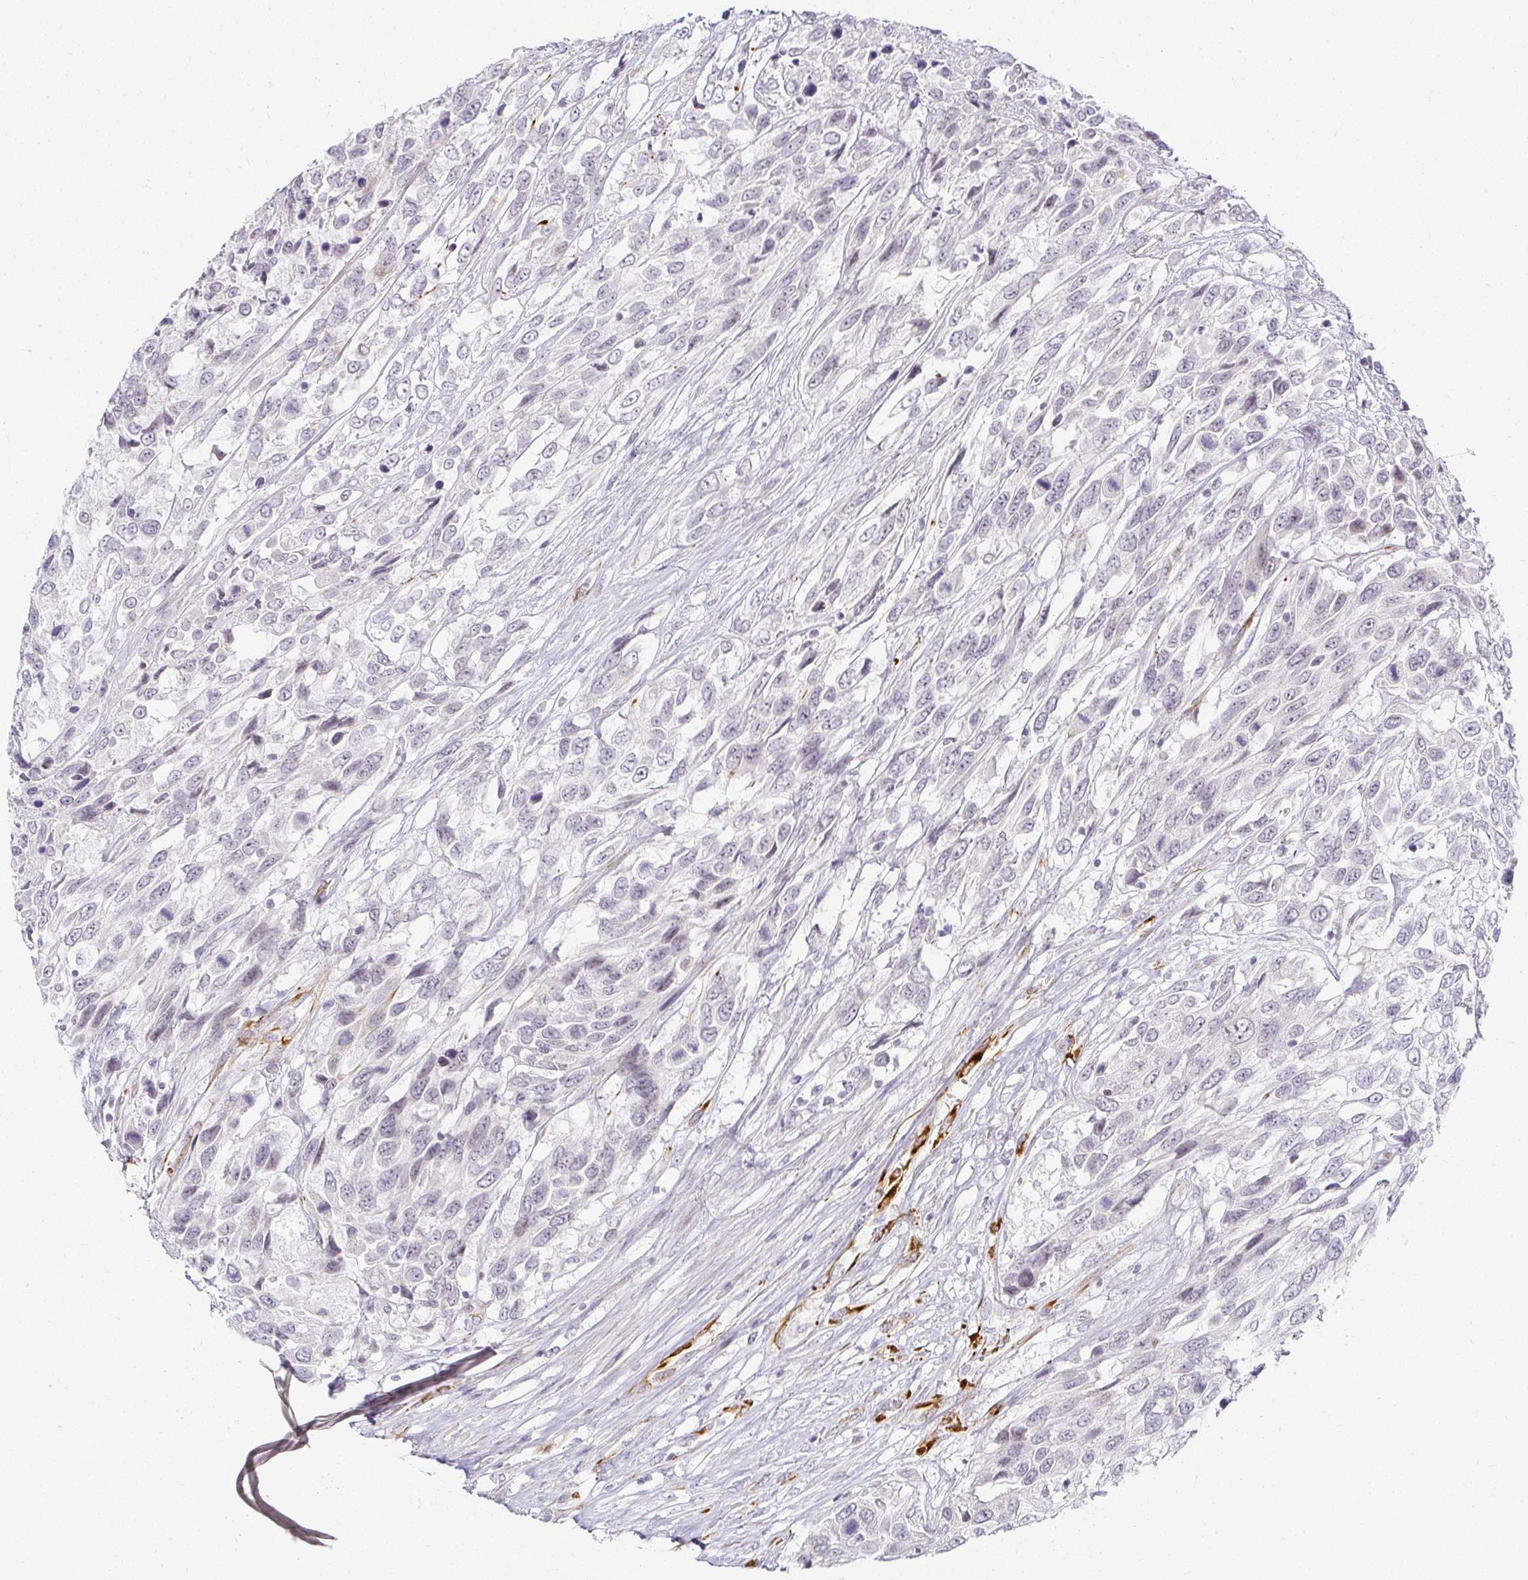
{"staining": {"intensity": "negative", "quantity": "none", "location": "none"}, "tissue": "urothelial cancer", "cell_type": "Tumor cells", "image_type": "cancer", "snomed": [{"axis": "morphology", "description": "Urothelial carcinoma, High grade"}, {"axis": "topography", "description": "Urinary bladder"}], "caption": "Immunohistochemistry (IHC) histopathology image of neoplastic tissue: human urothelial carcinoma (high-grade) stained with DAB reveals no significant protein staining in tumor cells.", "gene": "ACAN", "patient": {"sex": "female", "age": 70}}